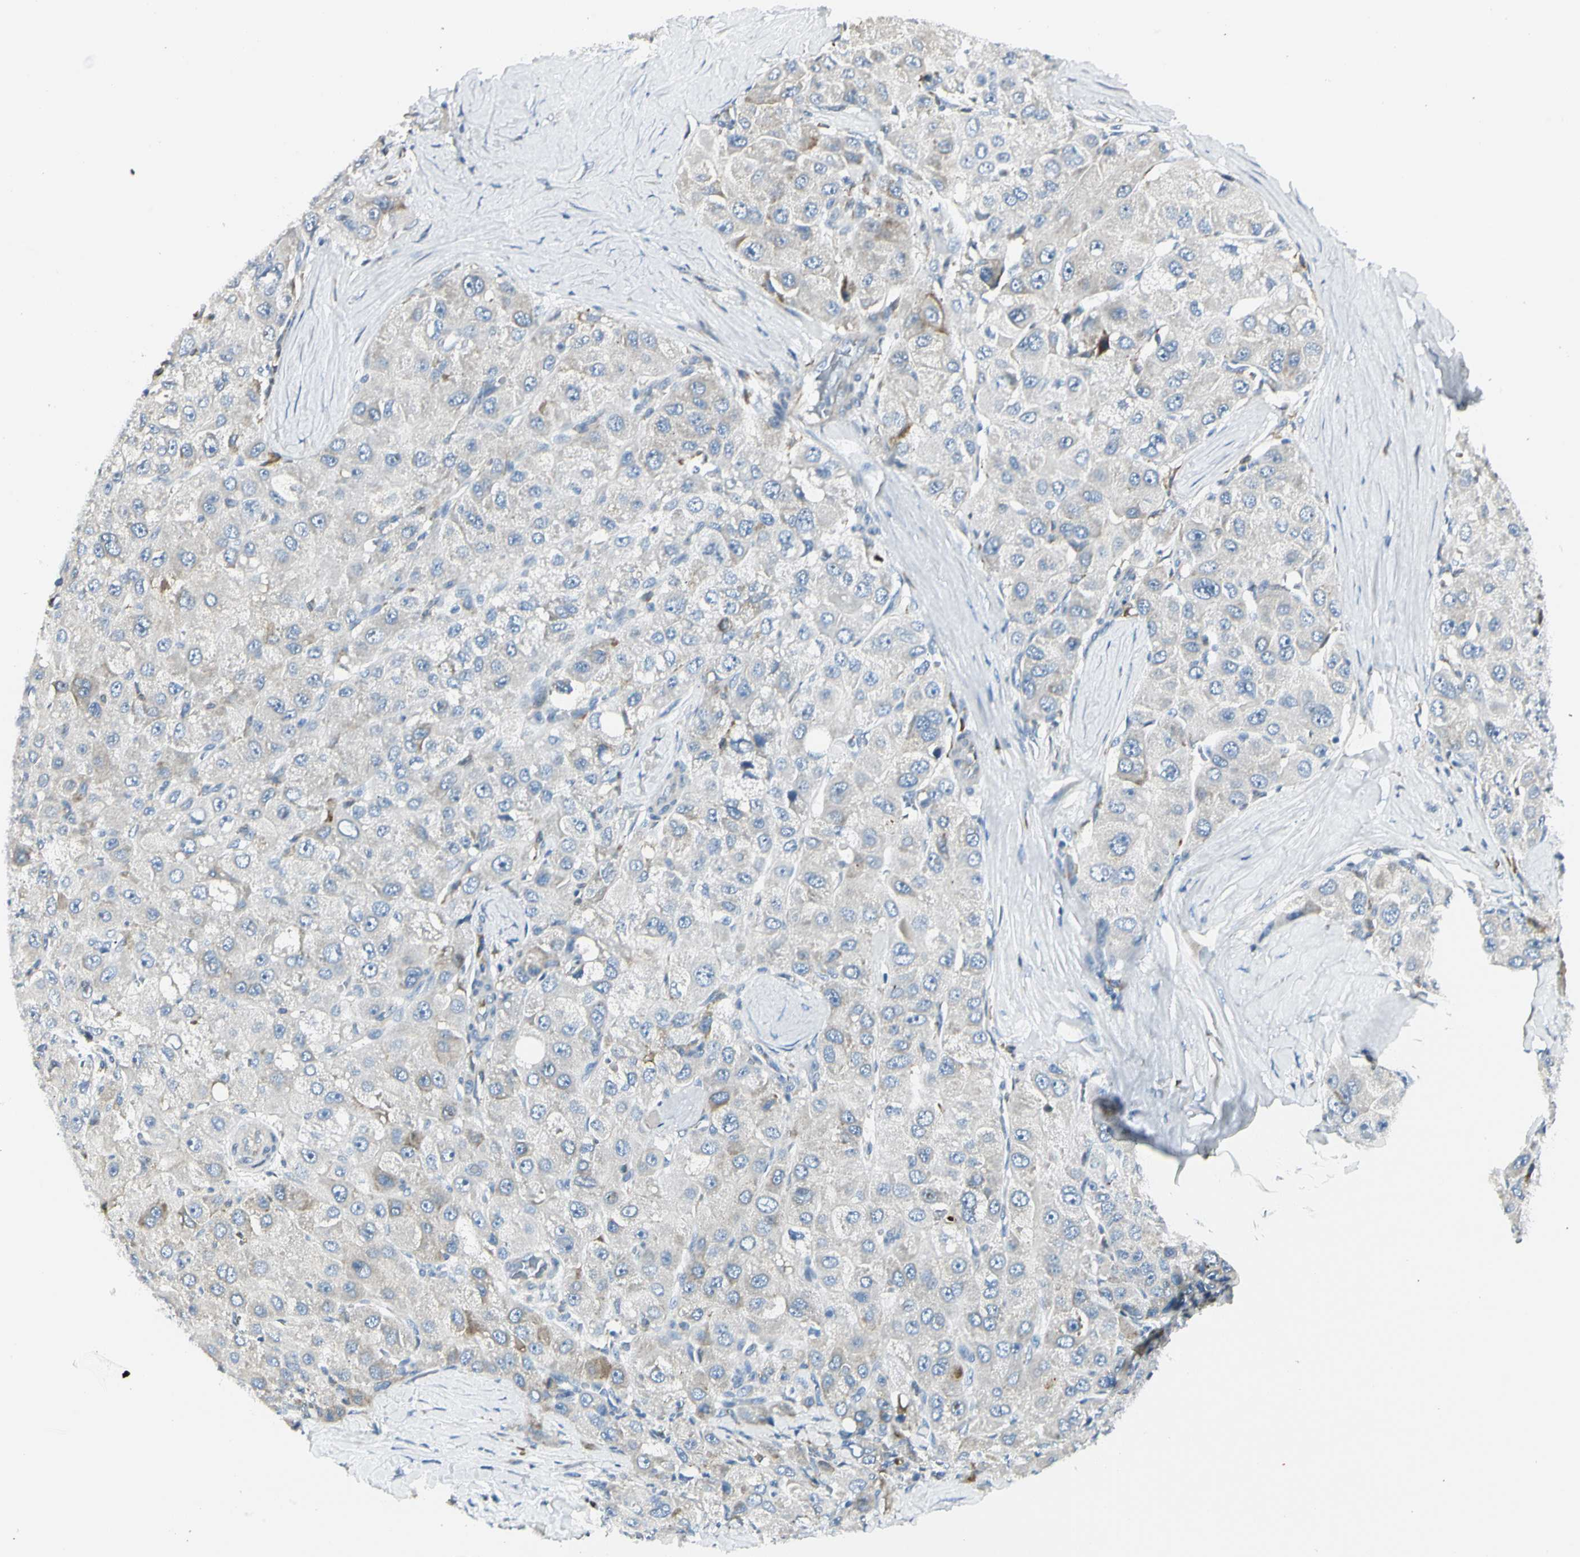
{"staining": {"intensity": "negative", "quantity": "none", "location": "none"}, "tissue": "liver cancer", "cell_type": "Tumor cells", "image_type": "cancer", "snomed": [{"axis": "morphology", "description": "Carcinoma, Hepatocellular, NOS"}, {"axis": "topography", "description": "Liver"}], "caption": "An image of human liver cancer is negative for staining in tumor cells.", "gene": "TNFSF11", "patient": {"sex": "male", "age": 80}}